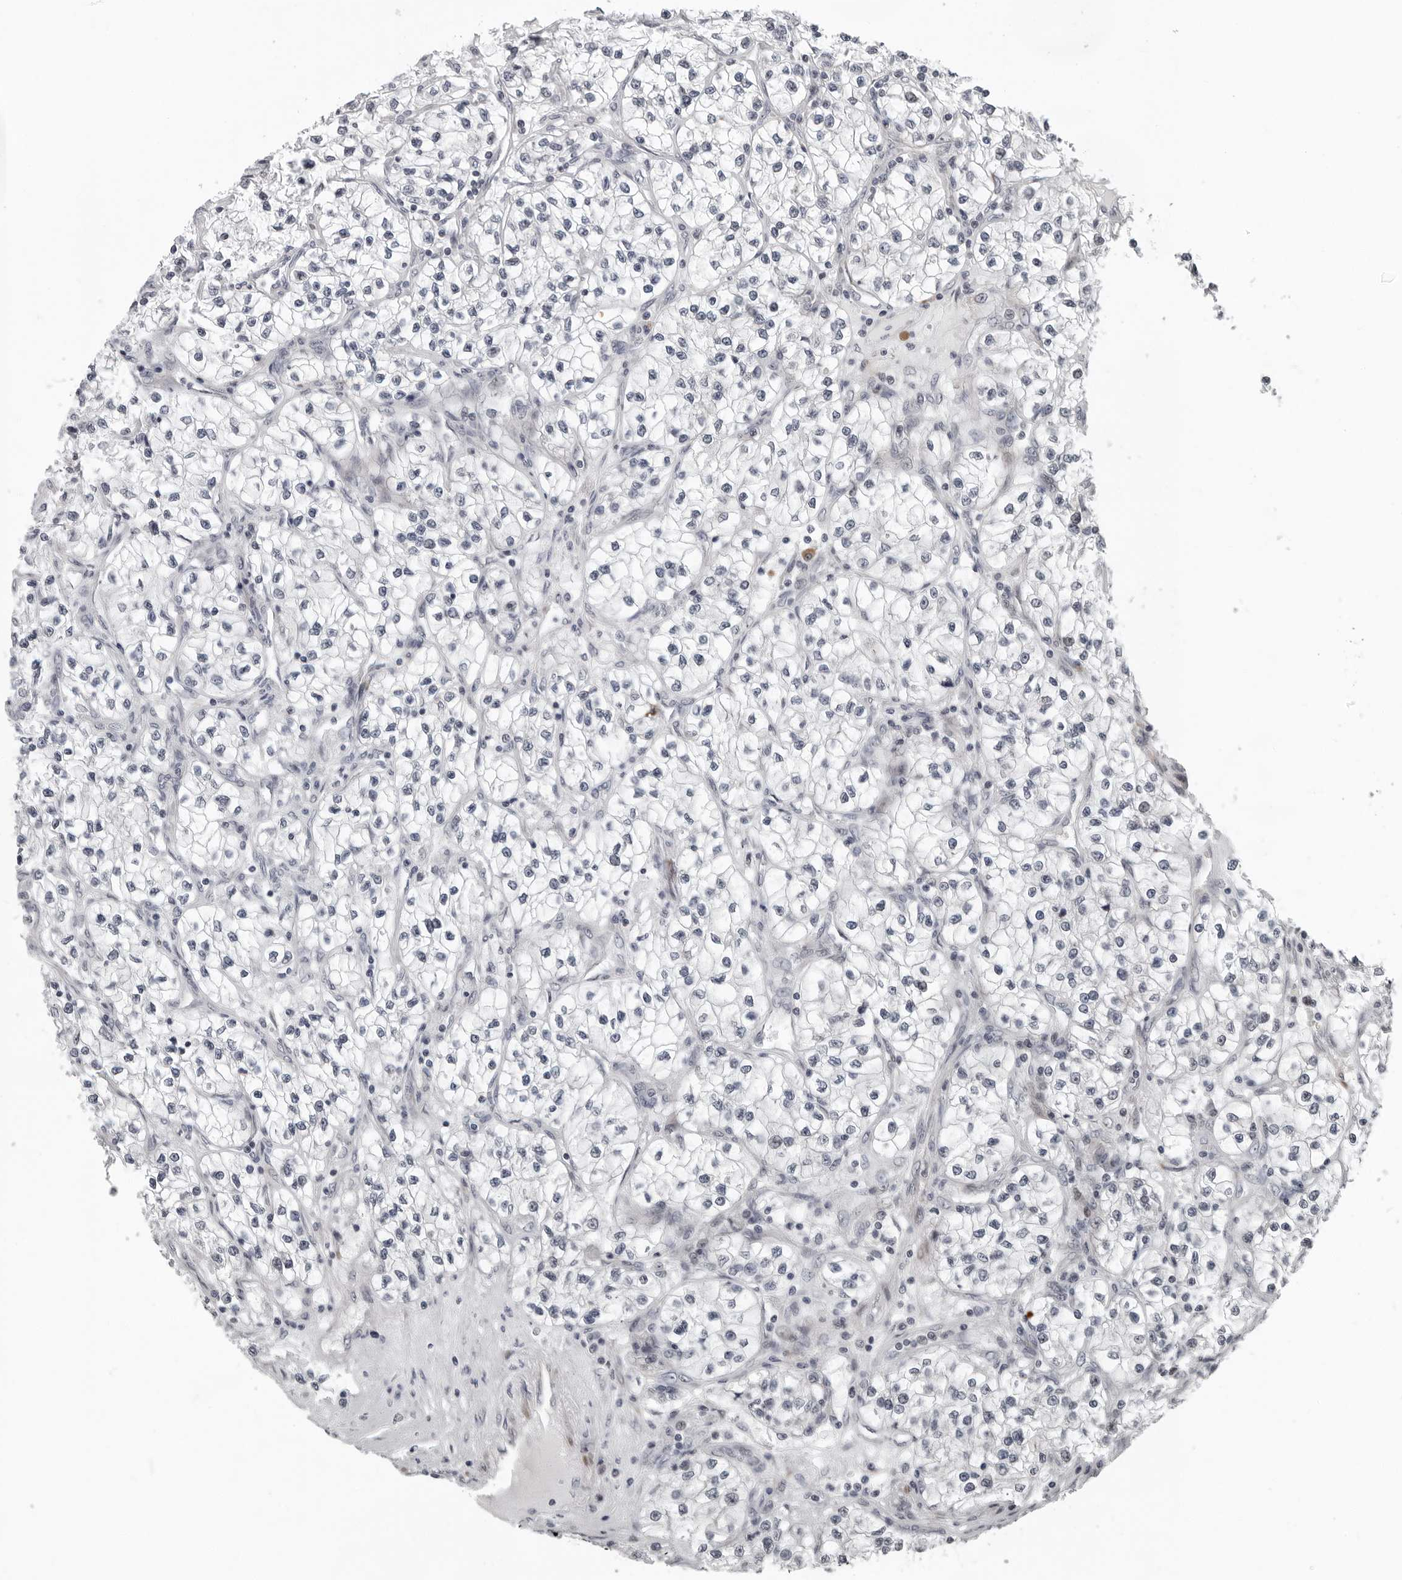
{"staining": {"intensity": "negative", "quantity": "none", "location": "none"}, "tissue": "renal cancer", "cell_type": "Tumor cells", "image_type": "cancer", "snomed": [{"axis": "morphology", "description": "Adenocarcinoma, NOS"}, {"axis": "topography", "description": "Kidney"}], "caption": "Immunohistochemical staining of adenocarcinoma (renal) displays no significant expression in tumor cells. Nuclei are stained in blue.", "gene": "PIP4K2C", "patient": {"sex": "female", "age": 57}}